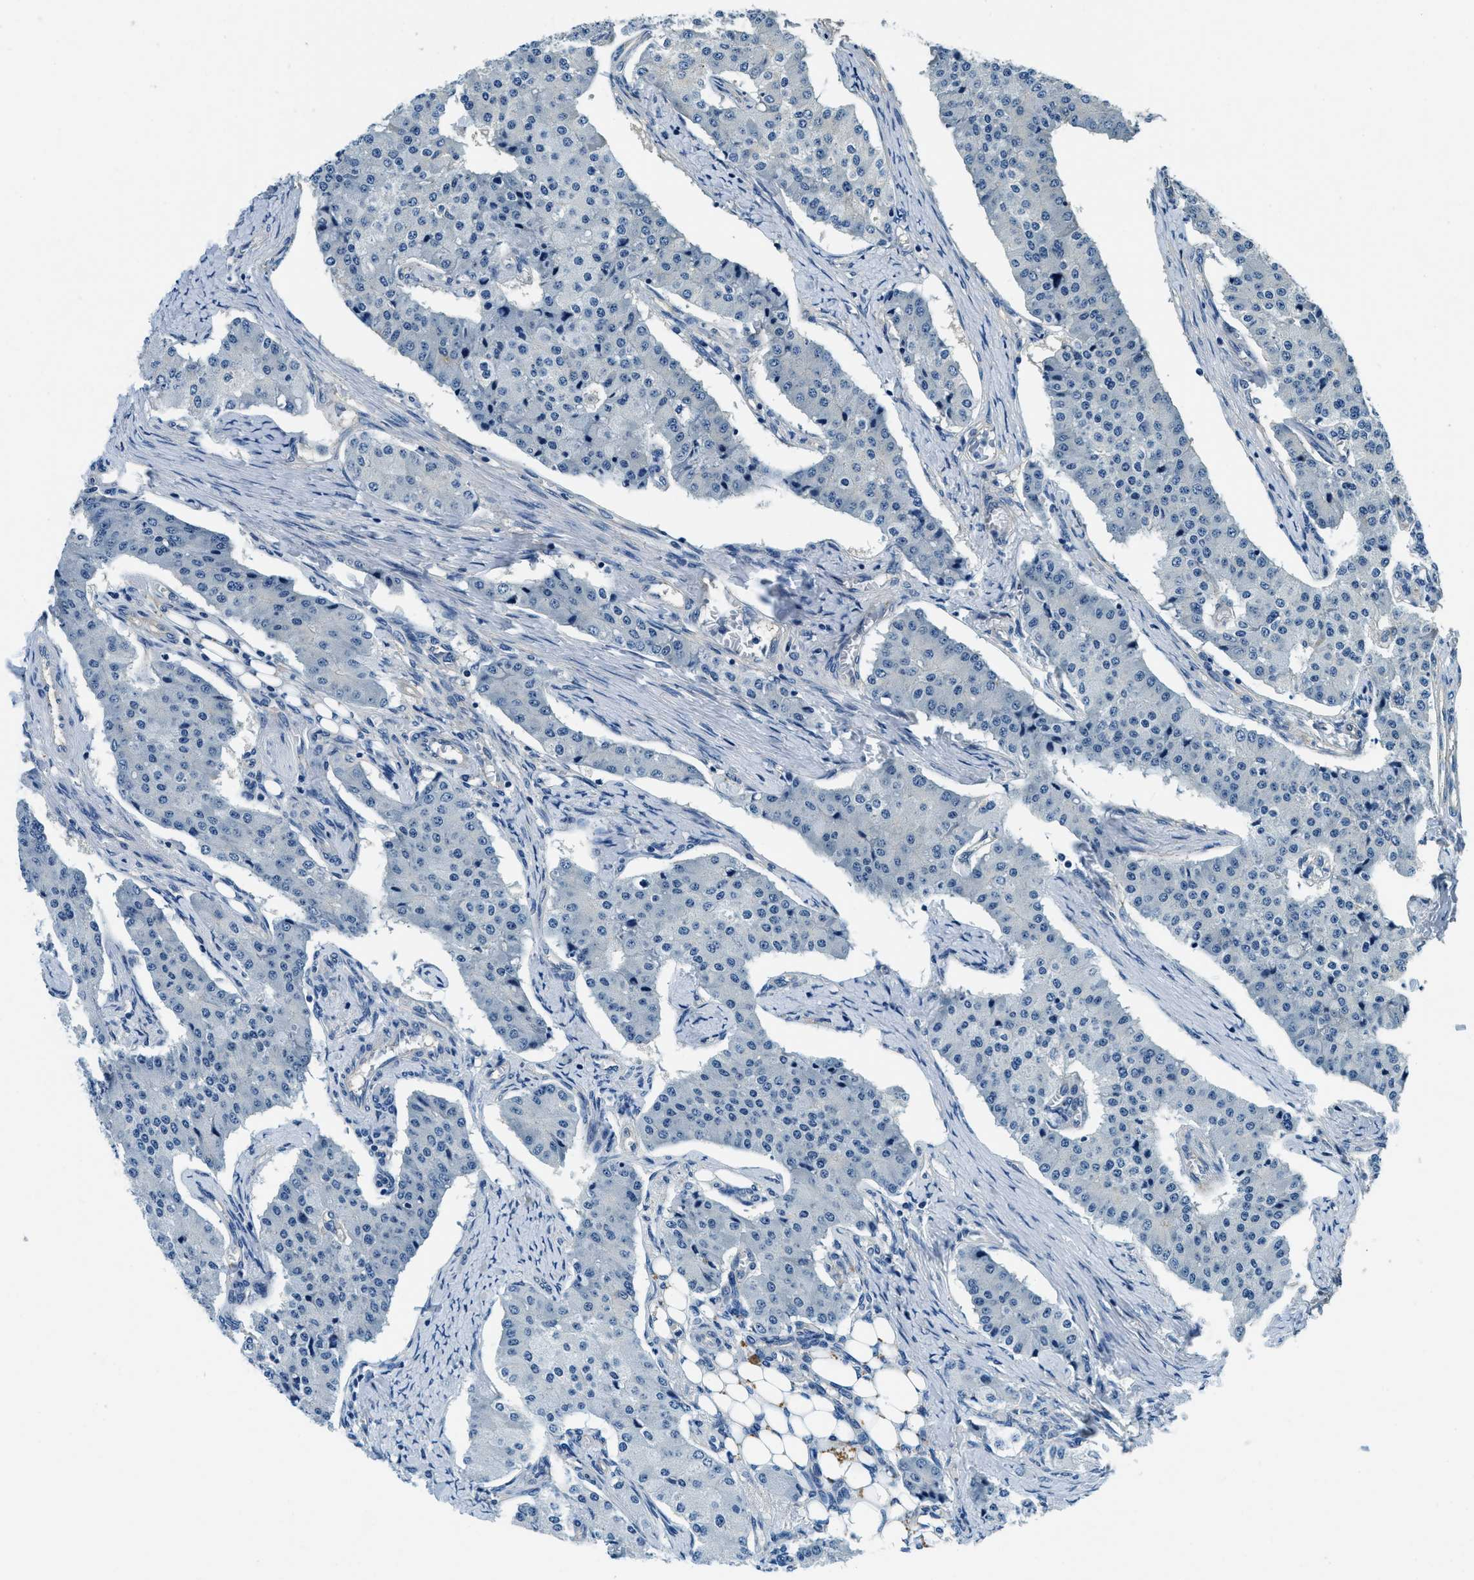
{"staining": {"intensity": "negative", "quantity": "none", "location": "none"}, "tissue": "carcinoid", "cell_type": "Tumor cells", "image_type": "cancer", "snomed": [{"axis": "morphology", "description": "Carcinoid, malignant, NOS"}, {"axis": "topography", "description": "Colon"}], "caption": "Tumor cells are negative for protein expression in human carcinoid (malignant).", "gene": "TWF1", "patient": {"sex": "female", "age": 52}}